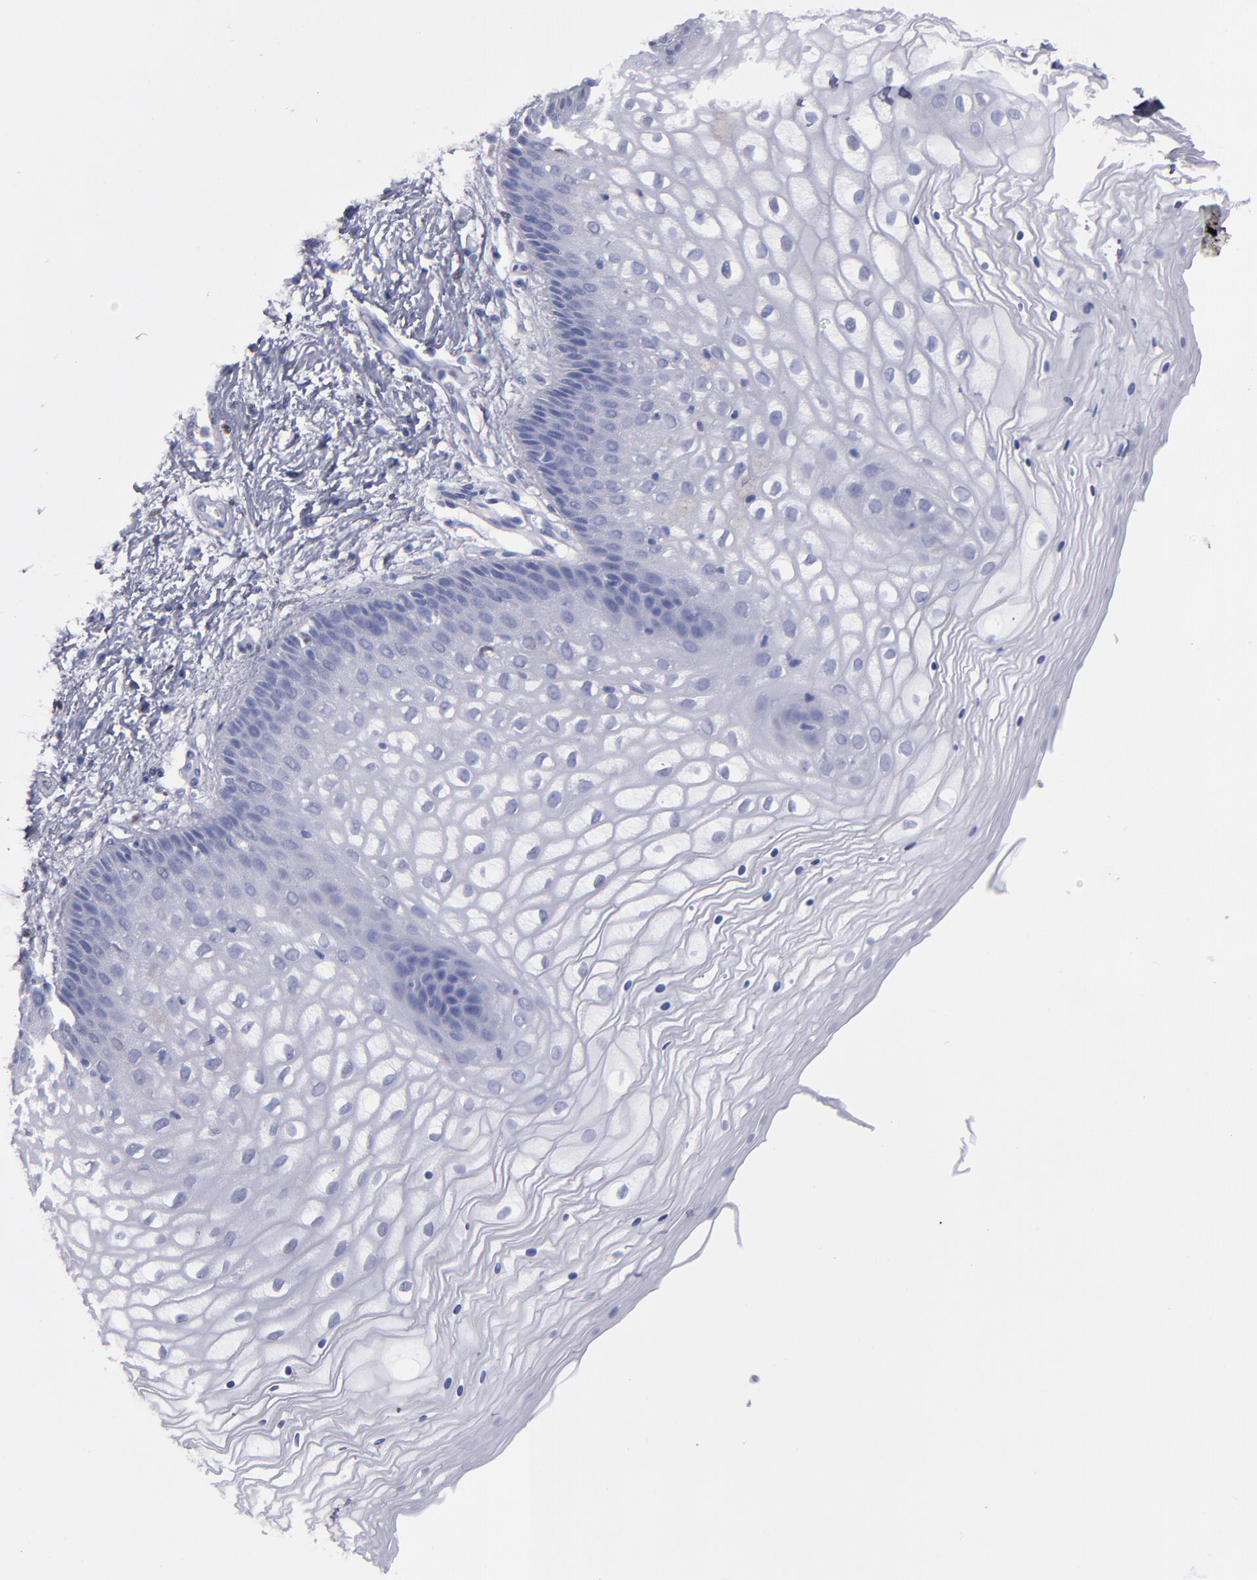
{"staining": {"intensity": "negative", "quantity": "none", "location": "none"}, "tissue": "vagina", "cell_type": "Squamous epithelial cells", "image_type": "normal", "snomed": [{"axis": "morphology", "description": "Normal tissue, NOS"}, {"axis": "topography", "description": "Vagina"}], "caption": "The IHC histopathology image has no significant expression in squamous epithelial cells of vagina. Nuclei are stained in blue.", "gene": "IRF8", "patient": {"sex": "female", "age": 34}}